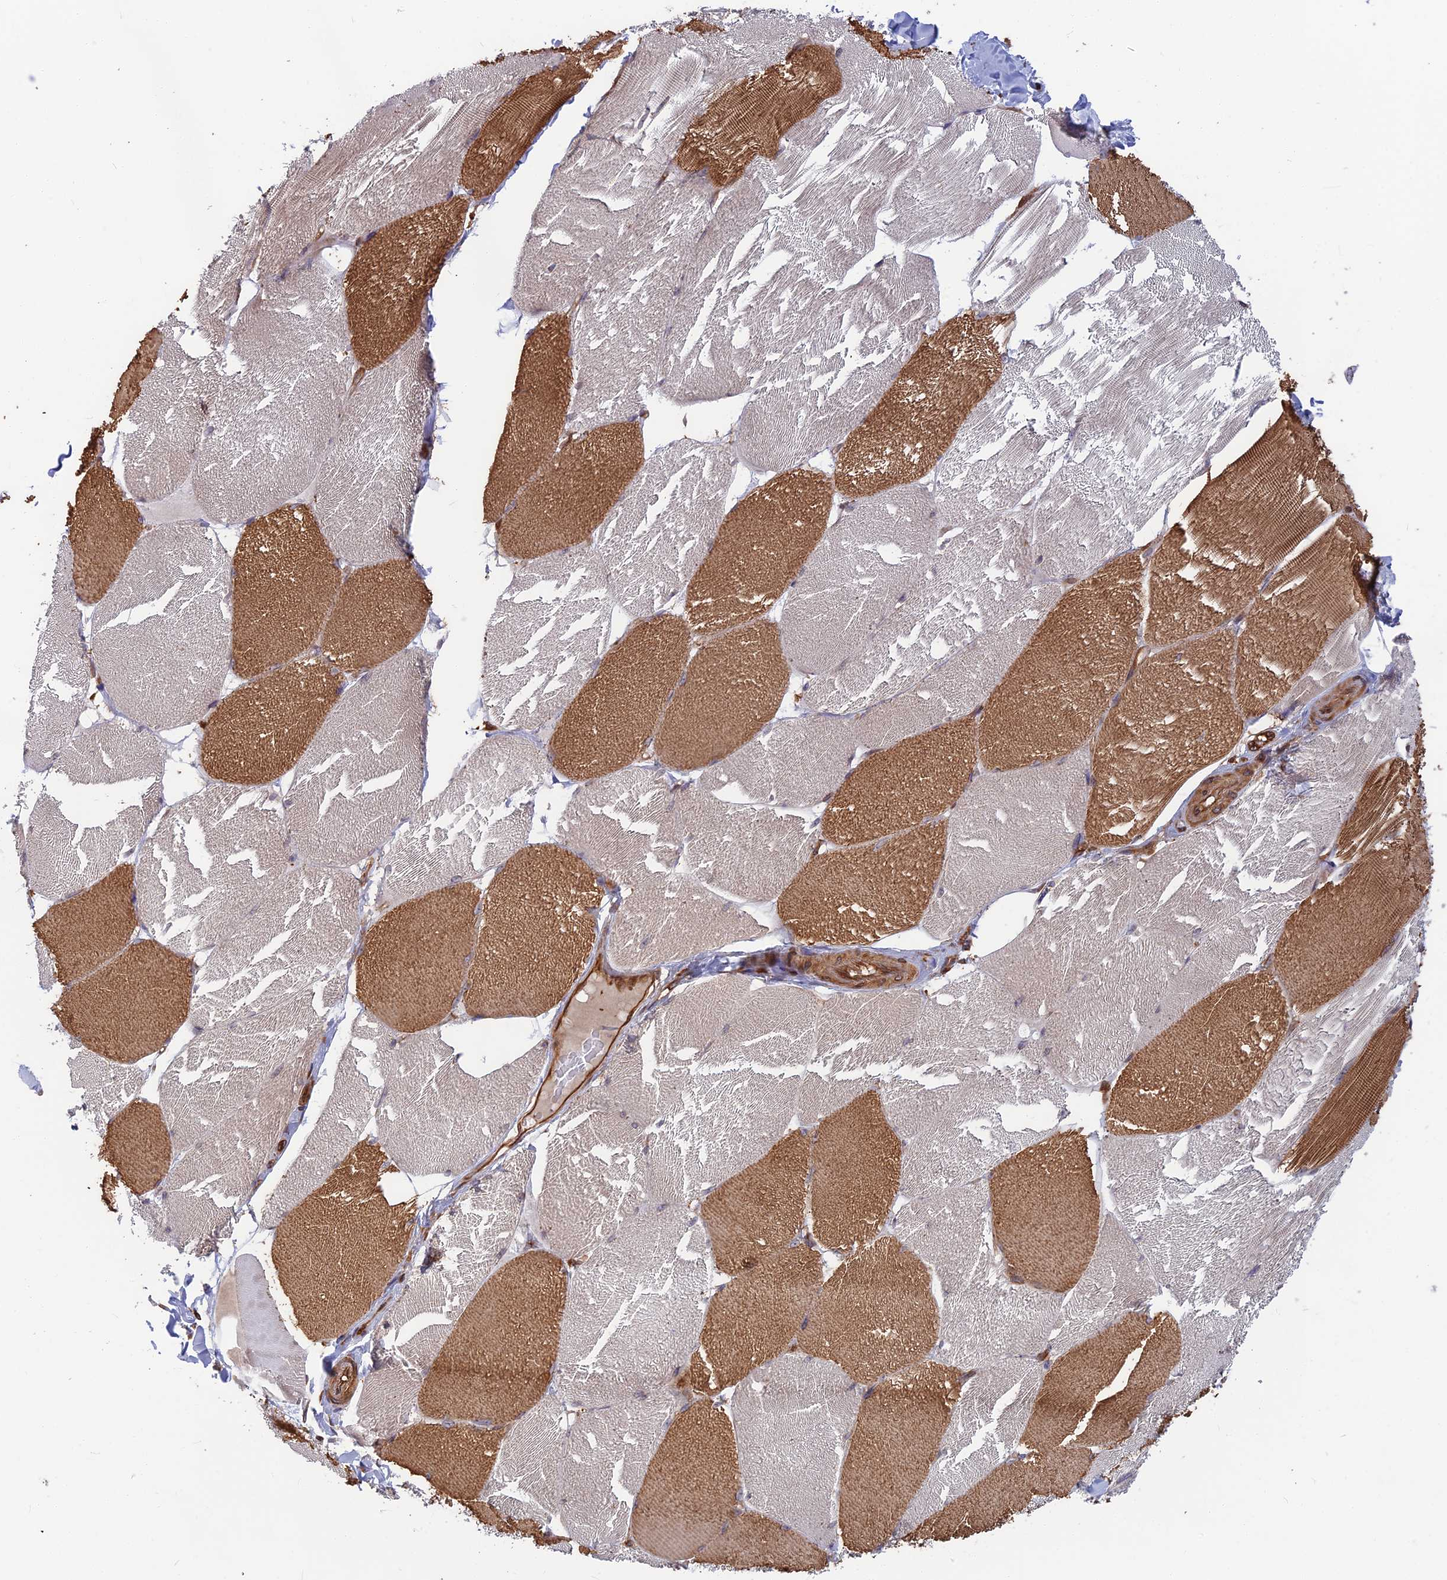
{"staining": {"intensity": "moderate", "quantity": "25%-75%", "location": "cytoplasmic/membranous"}, "tissue": "skeletal muscle", "cell_type": "Myocytes", "image_type": "normal", "snomed": [{"axis": "morphology", "description": "Normal tissue, NOS"}, {"axis": "topography", "description": "Skin"}, {"axis": "topography", "description": "Skeletal muscle"}], "caption": "DAB immunohistochemical staining of benign human skeletal muscle shows moderate cytoplasmic/membranous protein positivity in about 25%-75% of myocytes. (DAB IHC with brightfield microscopy, high magnification).", "gene": "WDR1", "patient": {"sex": "male", "age": 83}}